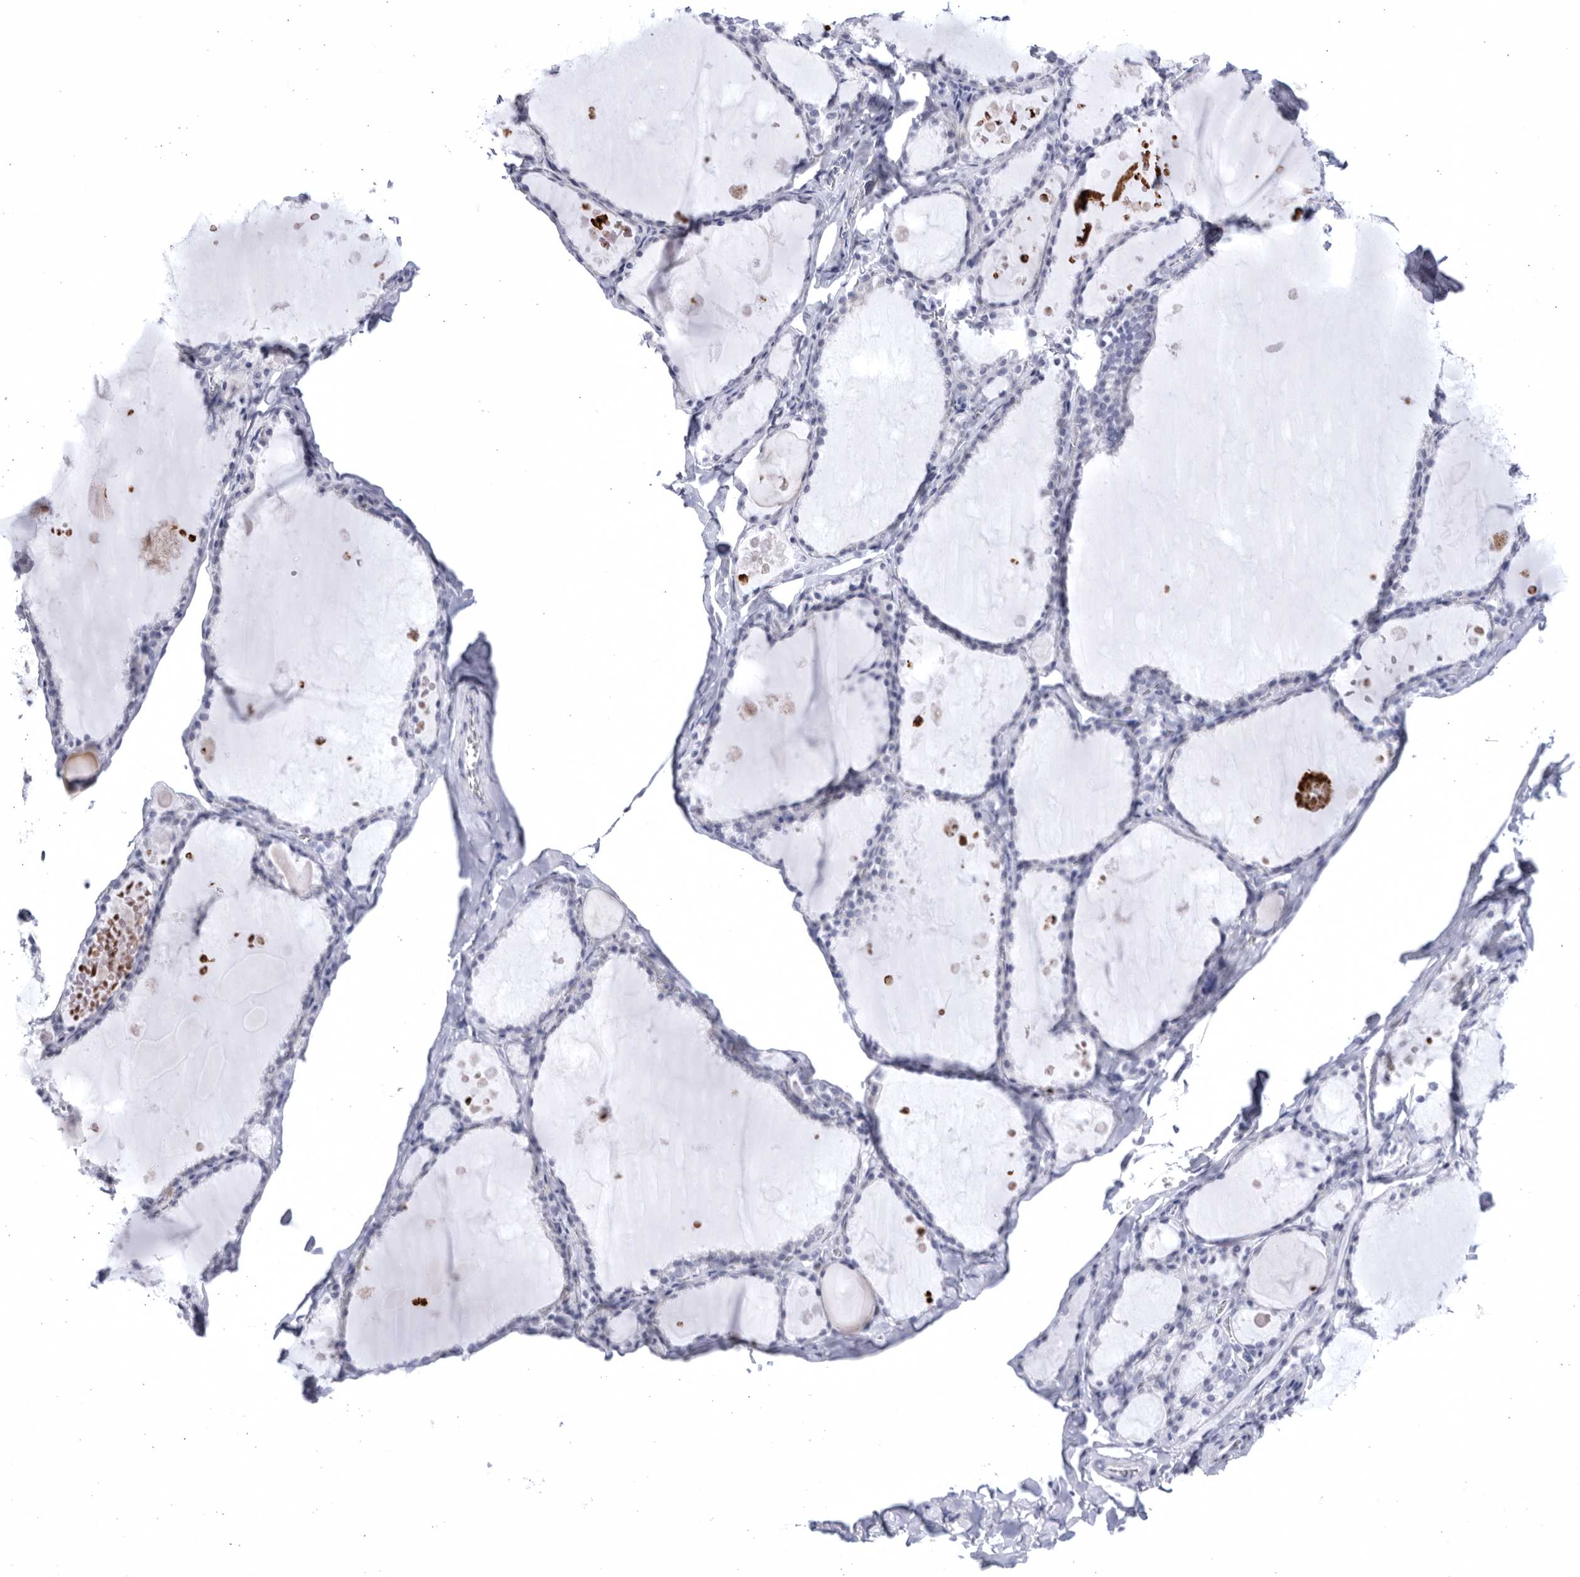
{"staining": {"intensity": "negative", "quantity": "none", "location": "none"}, "tissue": "thyroid gland", "cell_type": "Glandular cells", "image_type": "normal", "snomed": [{"axis": "morphology", "description": "Normal tissue, NOS"}, {"axis": "topography", "description": "Thyroid gland"}], "caption": "This is a micrograph of immunohistochemistry (IHC) staining of normal thyroid gland, which shows no staining in glandular cells. (Brightfield microscopy of DAB (3,3'-diaminobenzidine) immunohistochemistry at high magnification).", "gene": "CCDC181", "patient": {"sex": "male", "age": 56}}